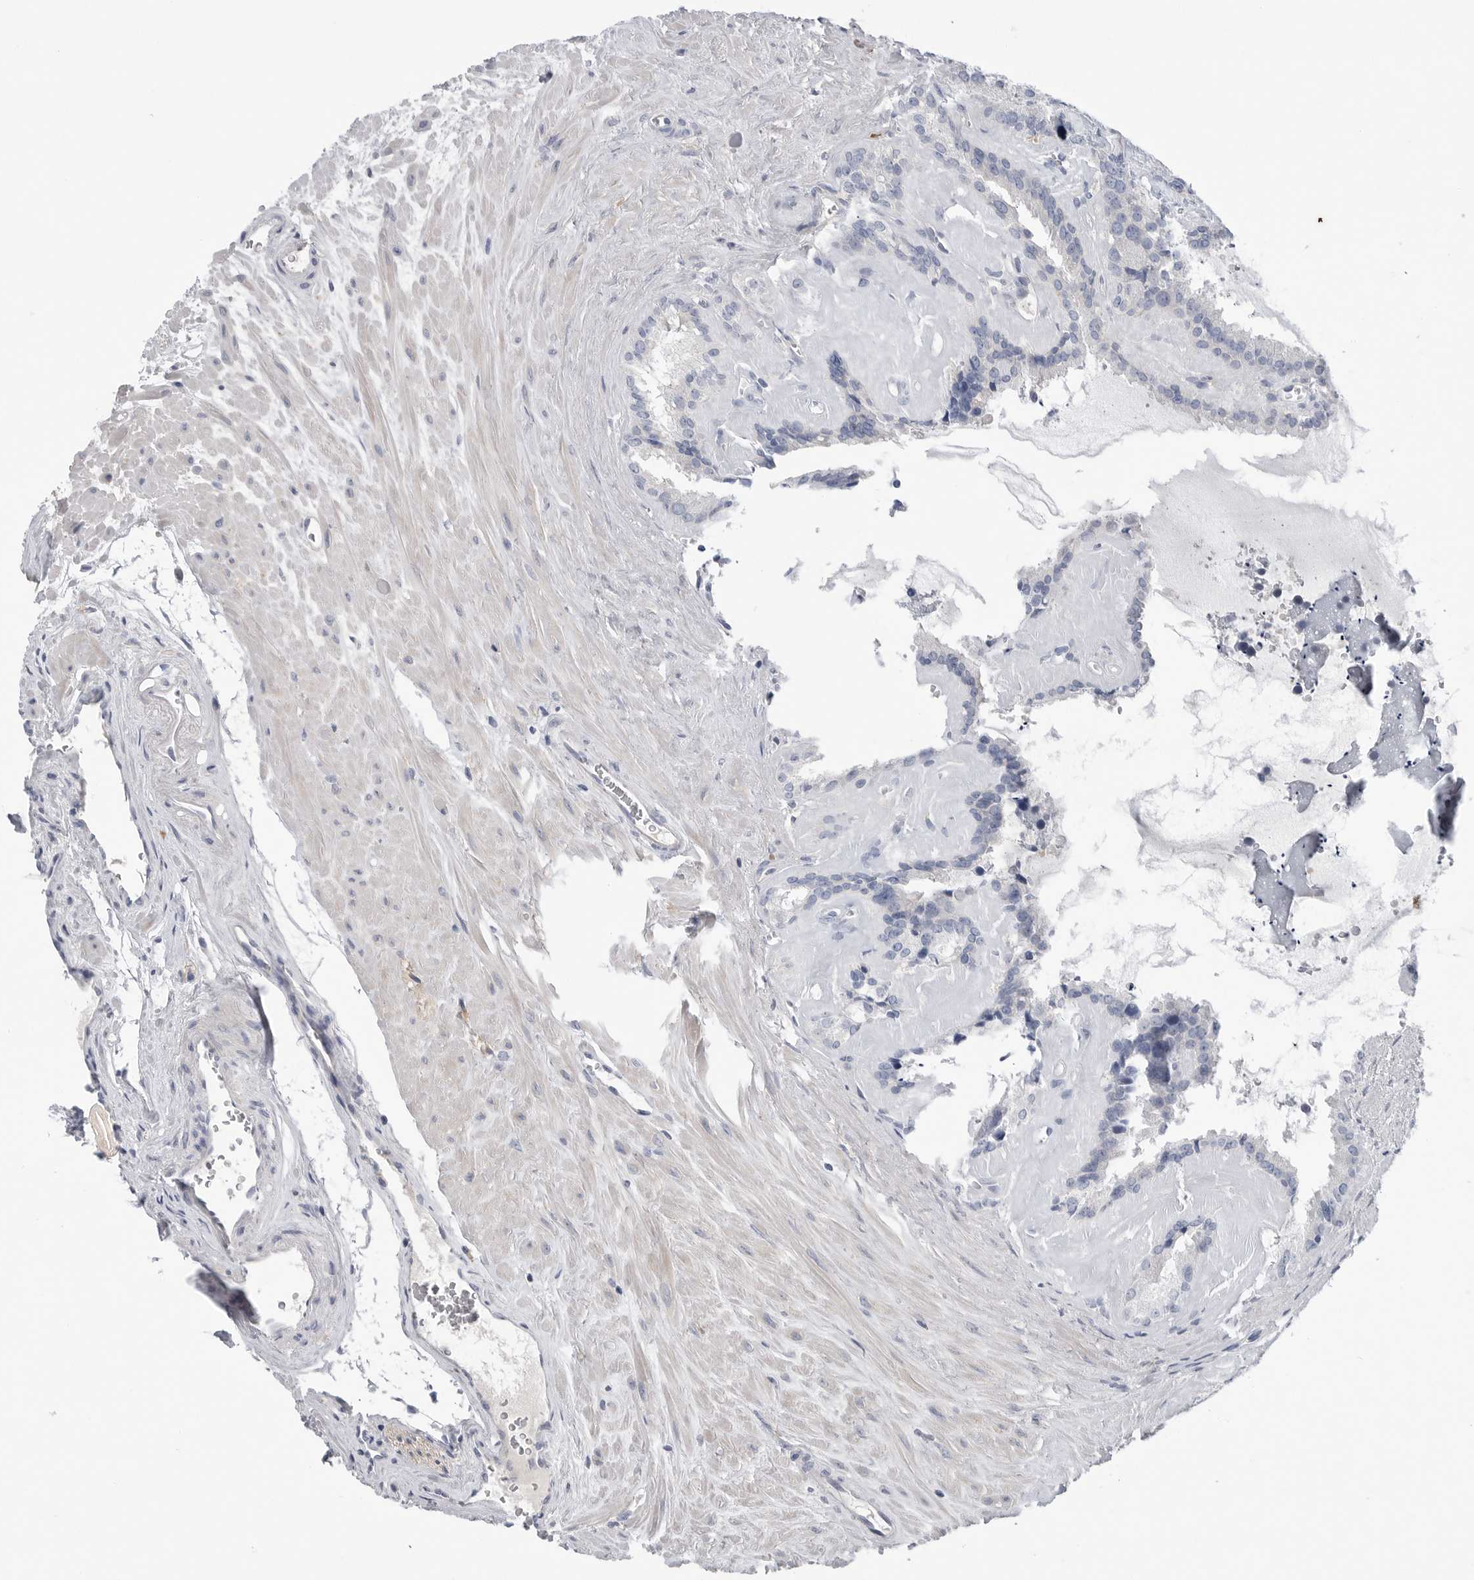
{"staining": {"intensity": "negative", "quantity": "none", "location": "none"}, "tissue": "seminal vesicle", "cell_type": "Glandular cells", "image_type": "normal", "snomed": [{"axis": "morphology", "description": "Normal tissue, NOS"}, {"axis": "topography", "description": "Prostate"}, {"axis": "topography", "description": "Seminal veicle"}], "caption": "Immunohistochemistry (IHC) photomicrograph of unremarkable seminal vesicle: seminal vesicle stained with DAB shows no significant protein staining in glandular cells. The staining was performed using DAB to visualize the protein expression in brown, while the nuclei were stained in blue with hematoxylin (Magnification: 20x).", "gene": "CAMK2B", "patient": {"sex": "male", "age": 59}}